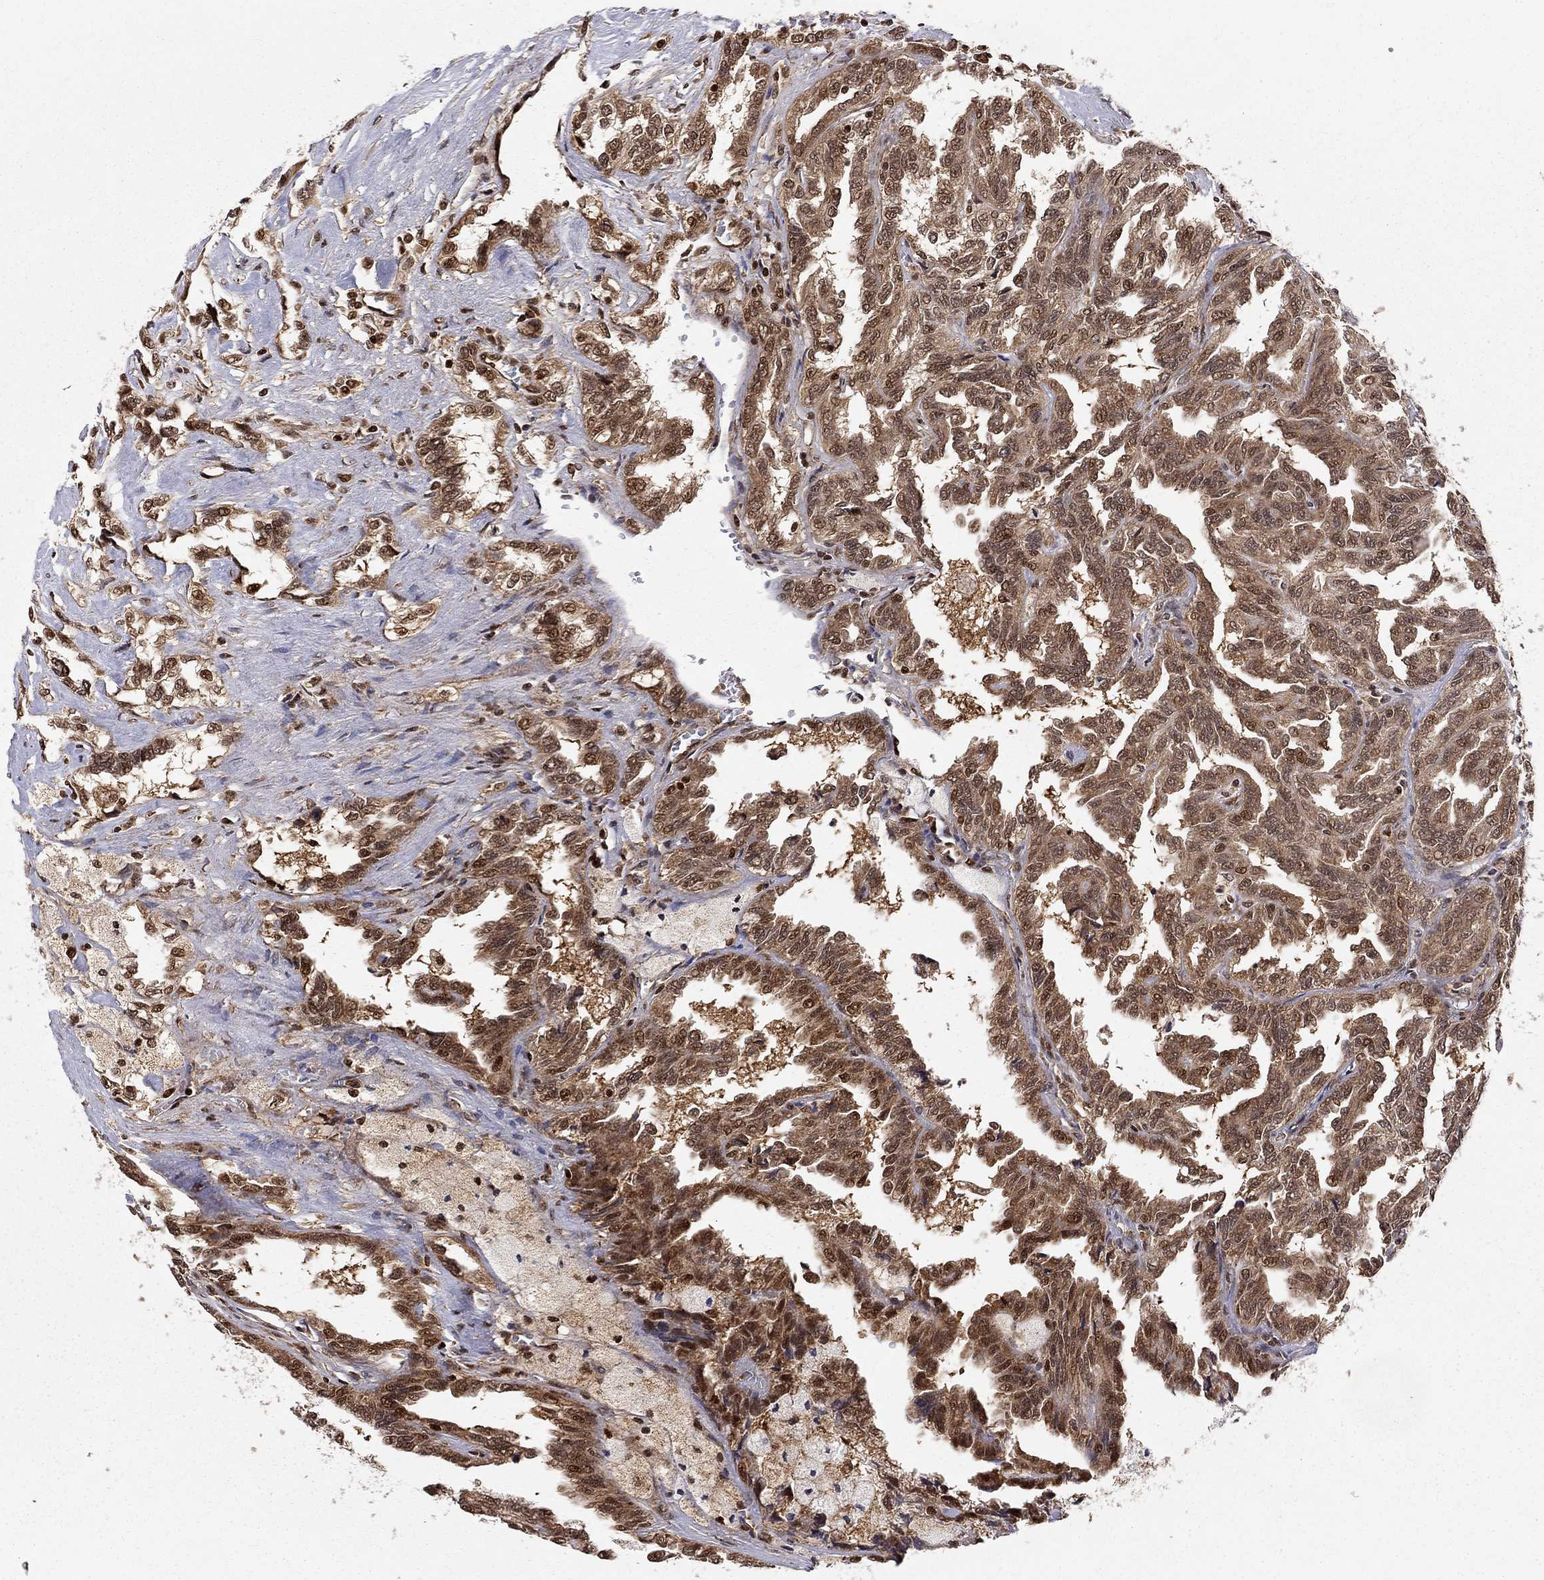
{"staining": {"intensity": "moderate", "quantity": "25%-75%", "location": "cytoplasmic/membranous,nuclear"}, "tissue": "renal cancer", "cell_type": "Tumor cells", "image_type": "cancer", "snomed": [{"axis": "morphology", "description": "Adenocarcinoma, NOS"}, {"axis": "topography", "description": "Kidney"}], "caption": "A brown stain shows moderate cytoplasmic/membranous and nuclear expression of a protein in human renal cancer tumor cells.", "gene": "ELOB", "patient": {"sex": "male", "age": 79}}